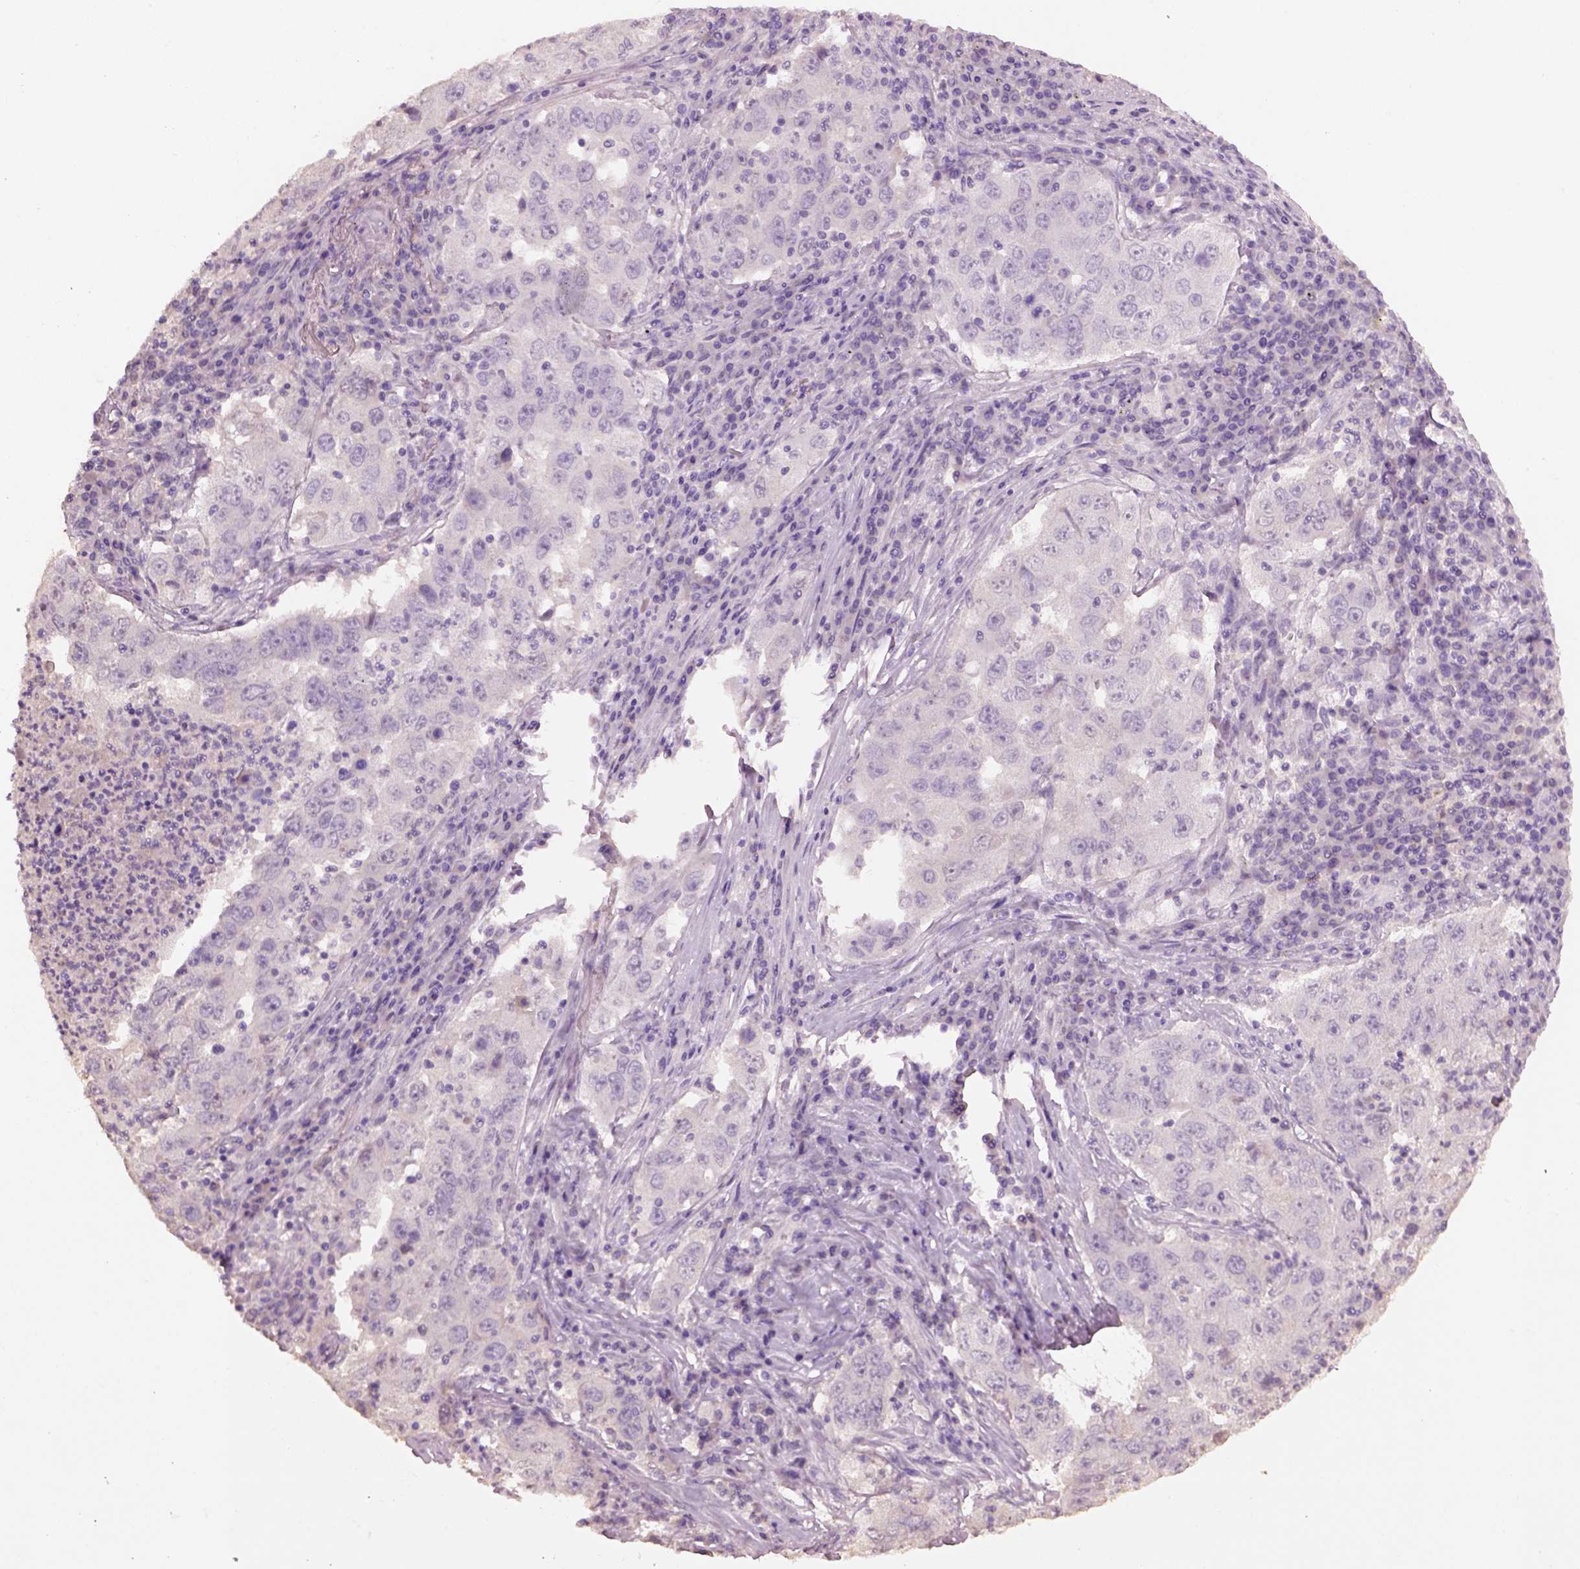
{"staining": {"intensity": "negative", "quantity": "none", "location": "none"}, "tissue": "lung cancer", "cell_type": "Tumor cells", "image_type": "cancer", "snomed": [{"axis": "morphology", "description": "Adenocarcinoma, NOS"}, {"axis": "topography", "description": "Lung"}], "caption": "Lung adenocarcinoma was stained to show a protein in brown. There is no significant positivity in tumor cells. (Immunohistochemistry (ihc), brightfield microscopy, high magnification).", "gene": "KCNIP3", "patient": {"sex": "male", "age": 73}}